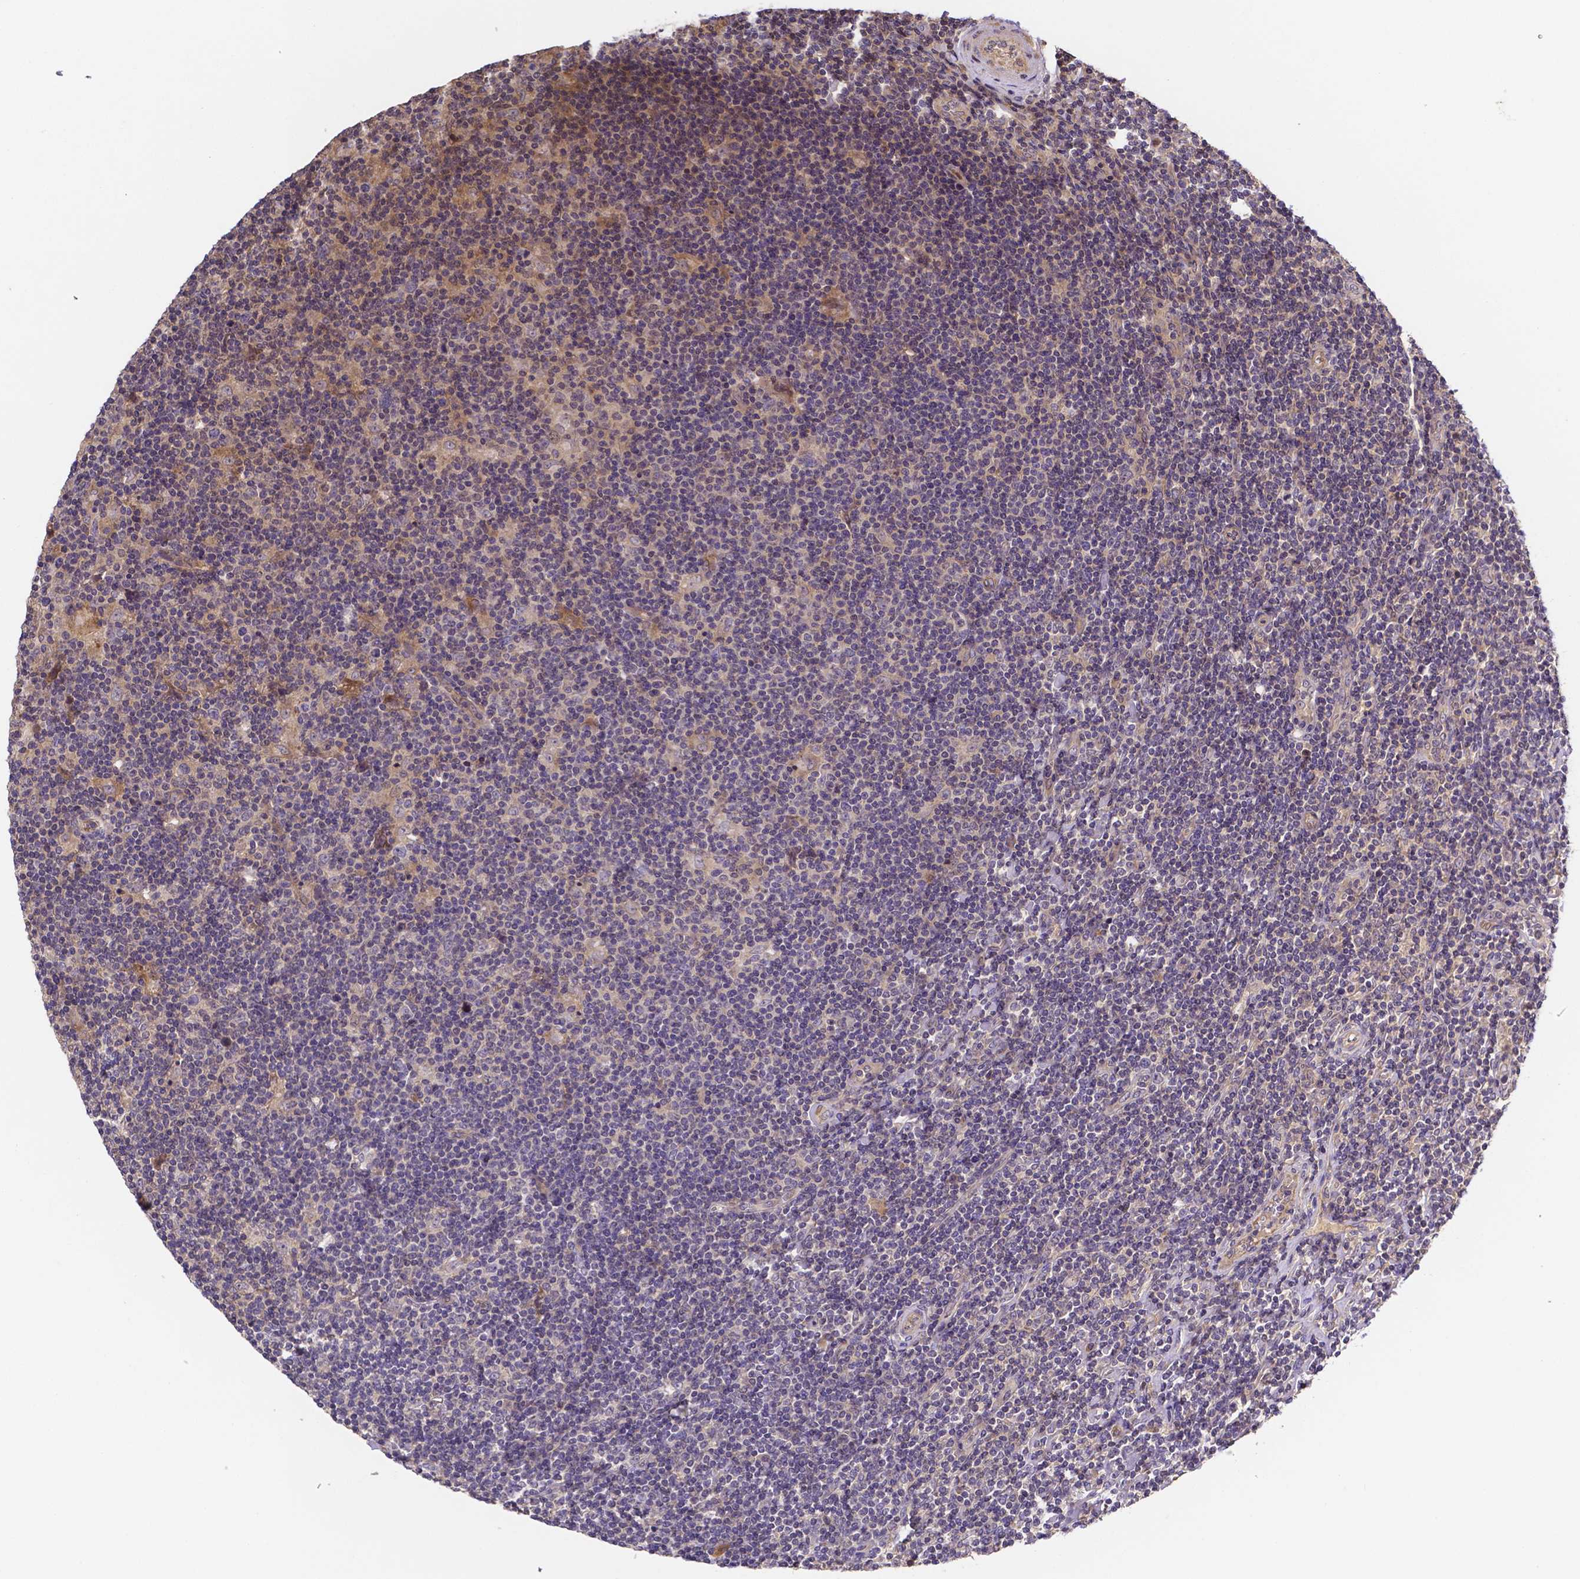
{"staining": {"intensity": "negative", "quantity": "none", "location": "none"}, "tissue": "lymphoma", "cell_type": "Tumor cells", "image_type": "cancer", "snomed": [{"axis": "morphology", "description": "Hodgkin's disease, NOS"}, {"axis": "topography", "description": "Lymph node"}], "caption": "An image of Hodgkin's disease stained for a protein displays no brown staining in tumor cells.", "gene": "RNF123", "patient": {"sex": "male", "age": 40}}